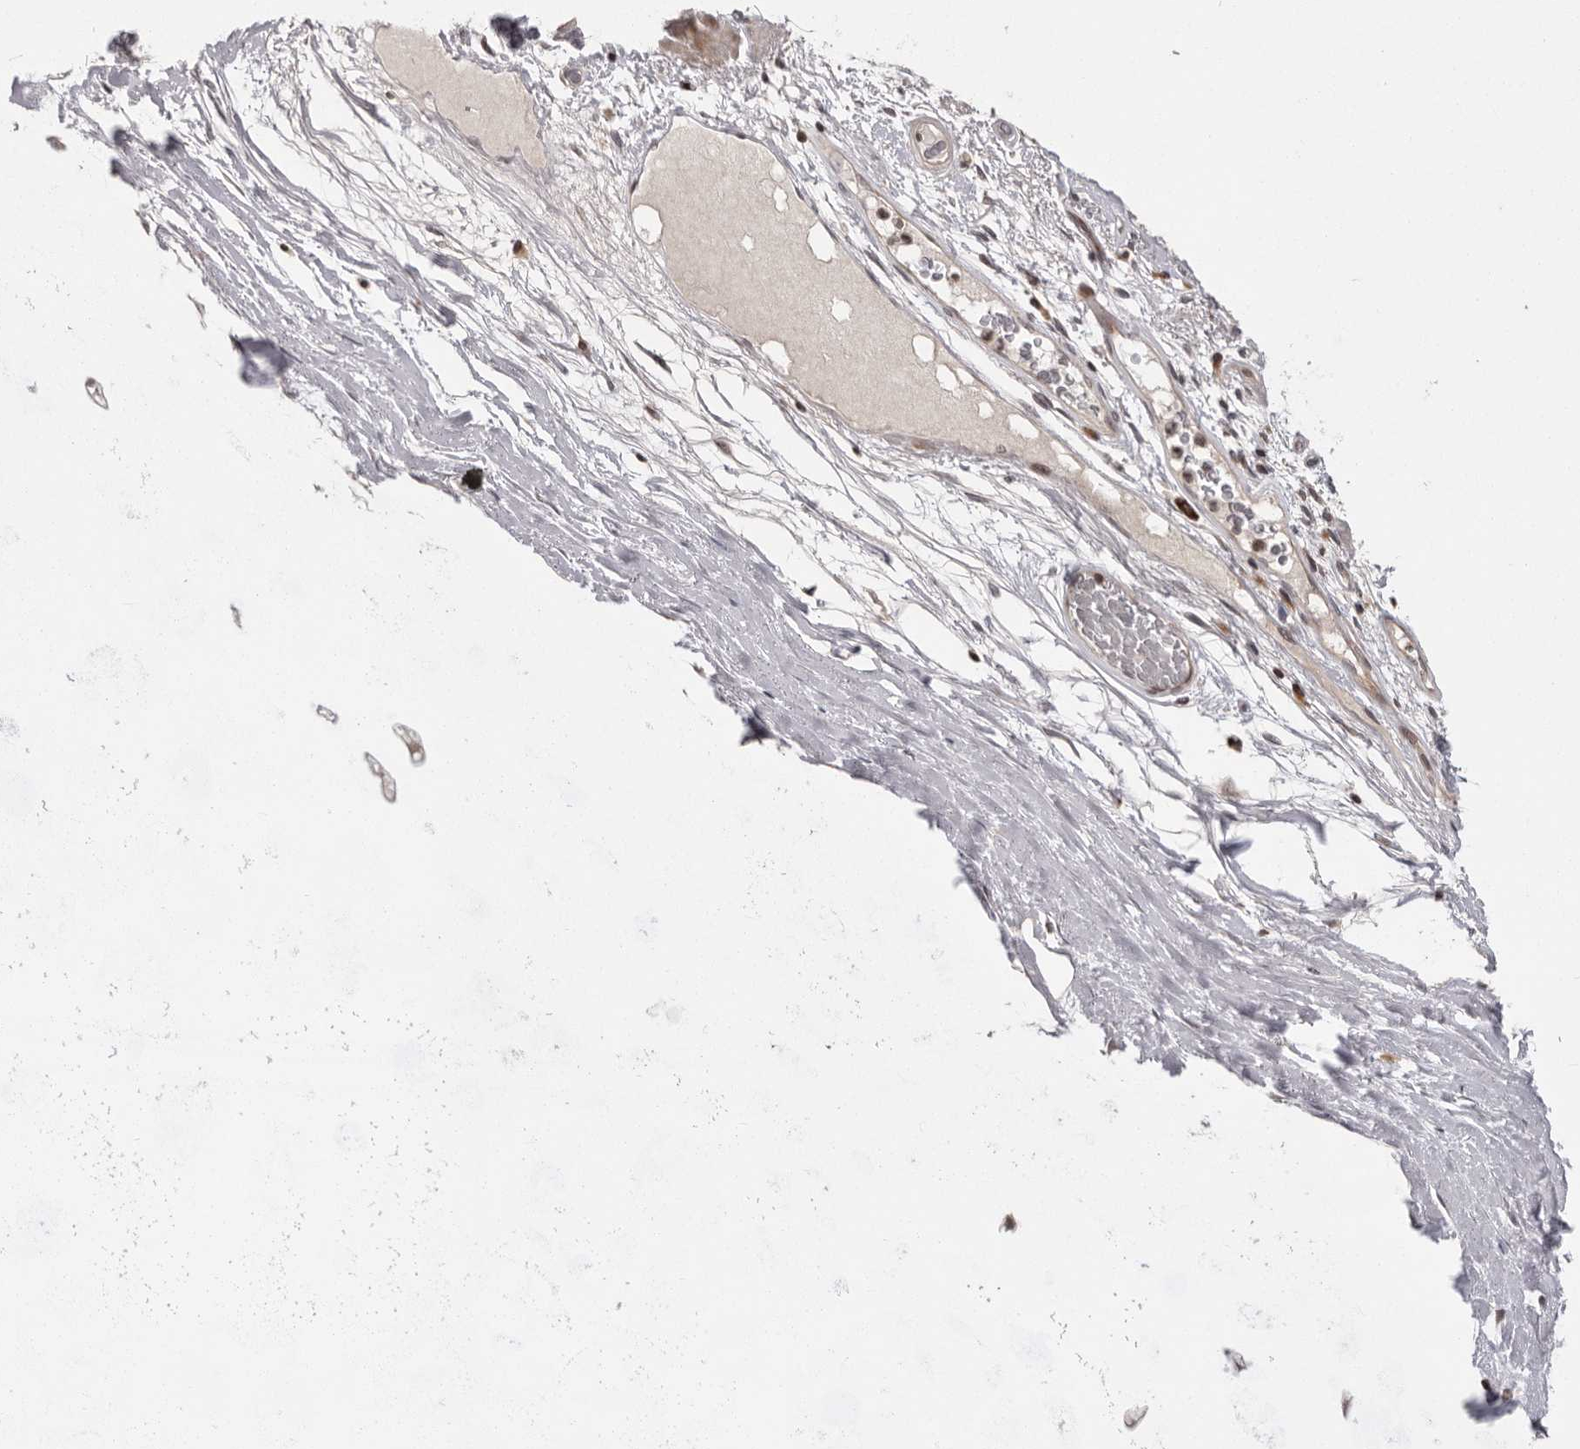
{"staining": {"intensity": "weak", "quantity": "25%-75%", "location": "cytoplasmic/membranous"}, "tissue": "soft tissue", "cell_type": "Fibroblasts", "image_type": "normal", "snomed": [{"axis": "morphology", "description": "Normal tissue, NOS"}, {"axis": "topography", "description": "Bronchus"}], "caption": "This micrograph exhibits normal soft tissue stained with IHC to label a protein in brown. The cytoplasmic/membranous of fibroblasts show weak positivity for the protein. Nuclei are counter-stained blue.", "gene": "AZIN1", "patient": {"sex": "male", "age": 66}}